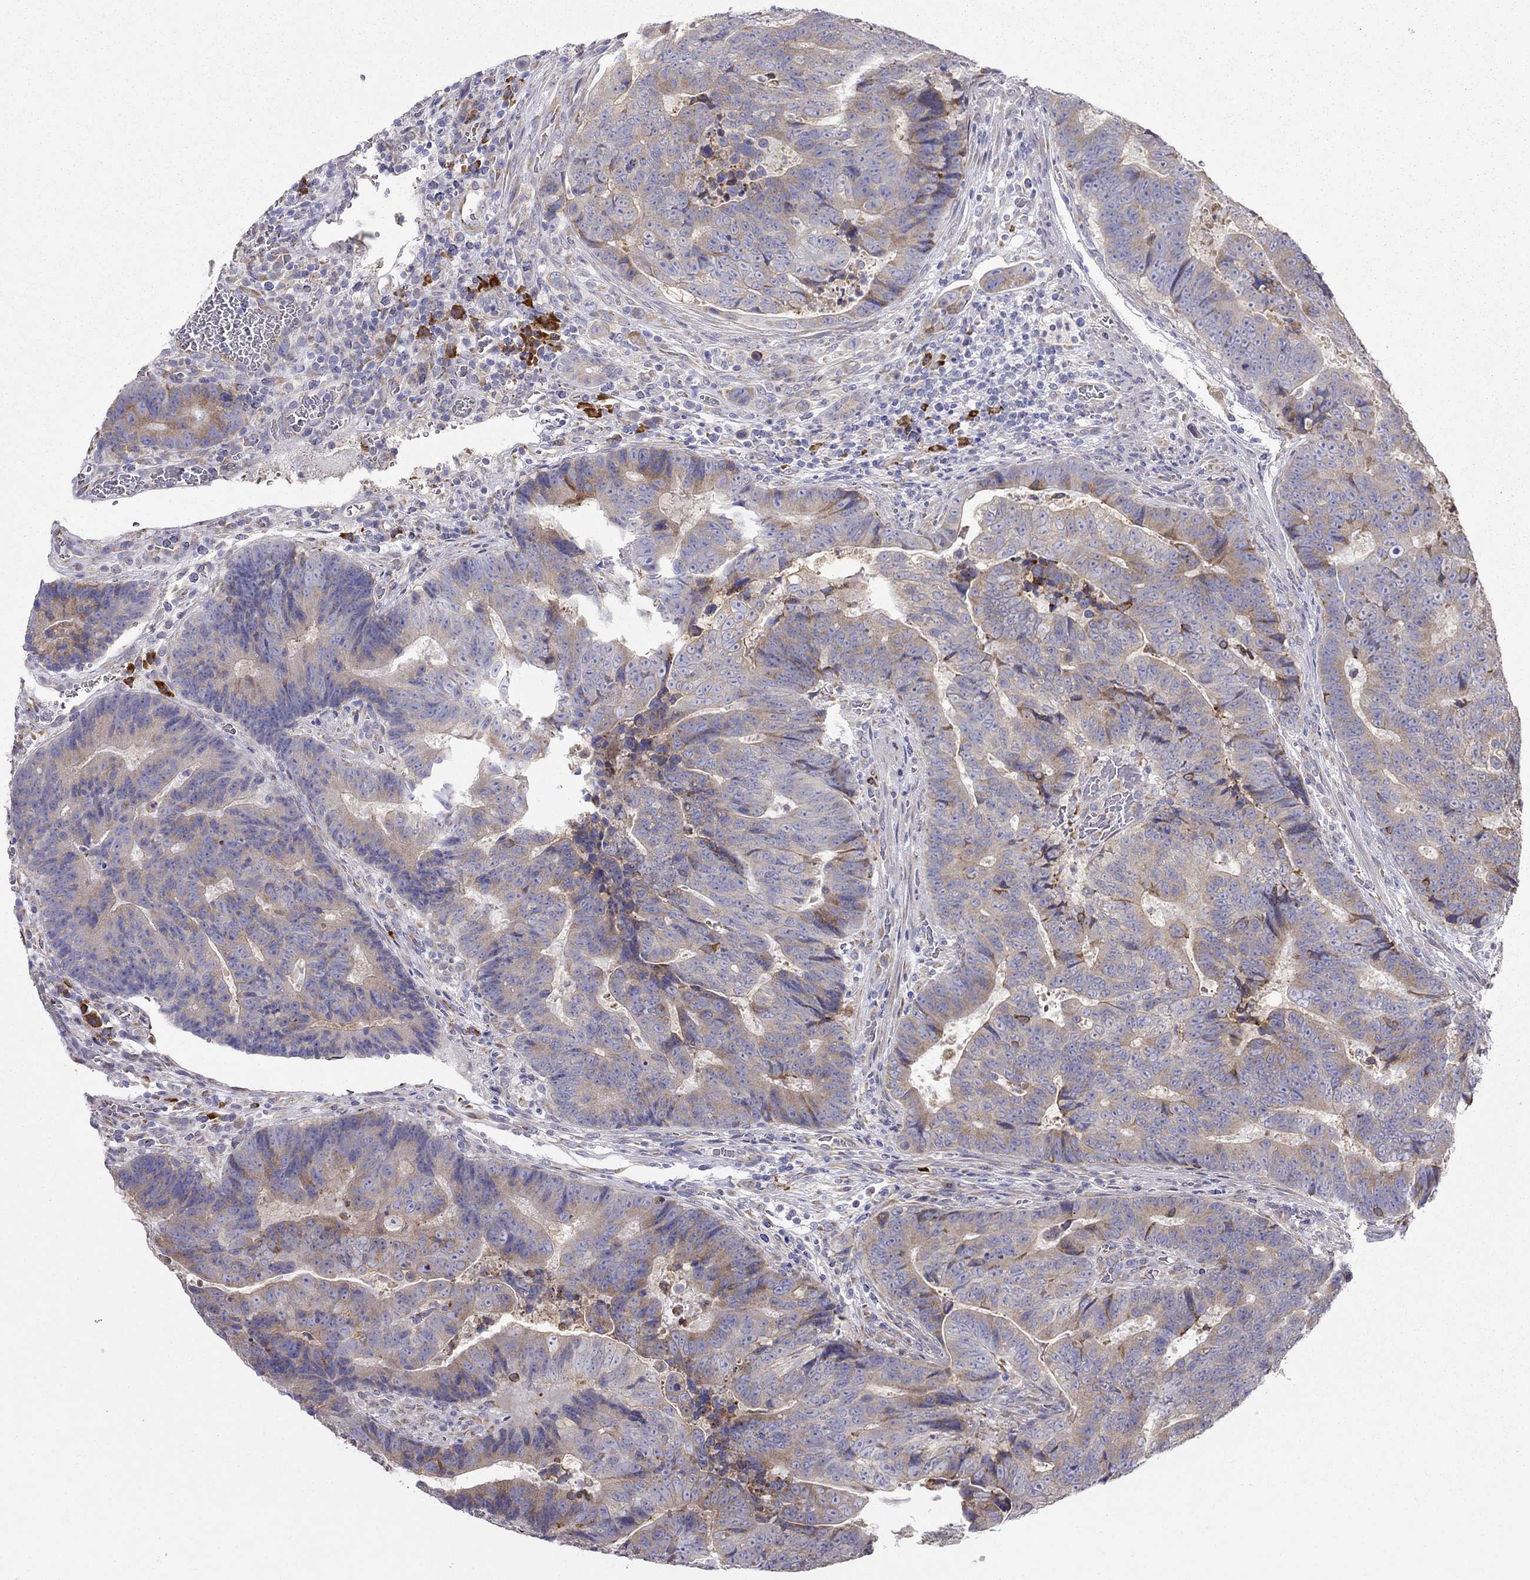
{"staining": {"intensity": "moderate", "quantity": "25%-75%", "location": "cytoplasmic/membranous"}, "tissue": "colorectal cancer", "cell_type": "Tumor cells", "image_type": "cancer", "snomed": [{"axis": "morphology", "description": "Adenocarcinoma, NOS"}, {"axis": "topography", "description": "Colon"}], "caption": "Approximately 25%-75% of tumor cells in human colorectal cancer exhibit moderate cytoplasmic/membranous protein expression as visualized by brown immunohistochemical staining.", "gene": "LONRF2", "patient": {"sex": "female", "age": 48}}